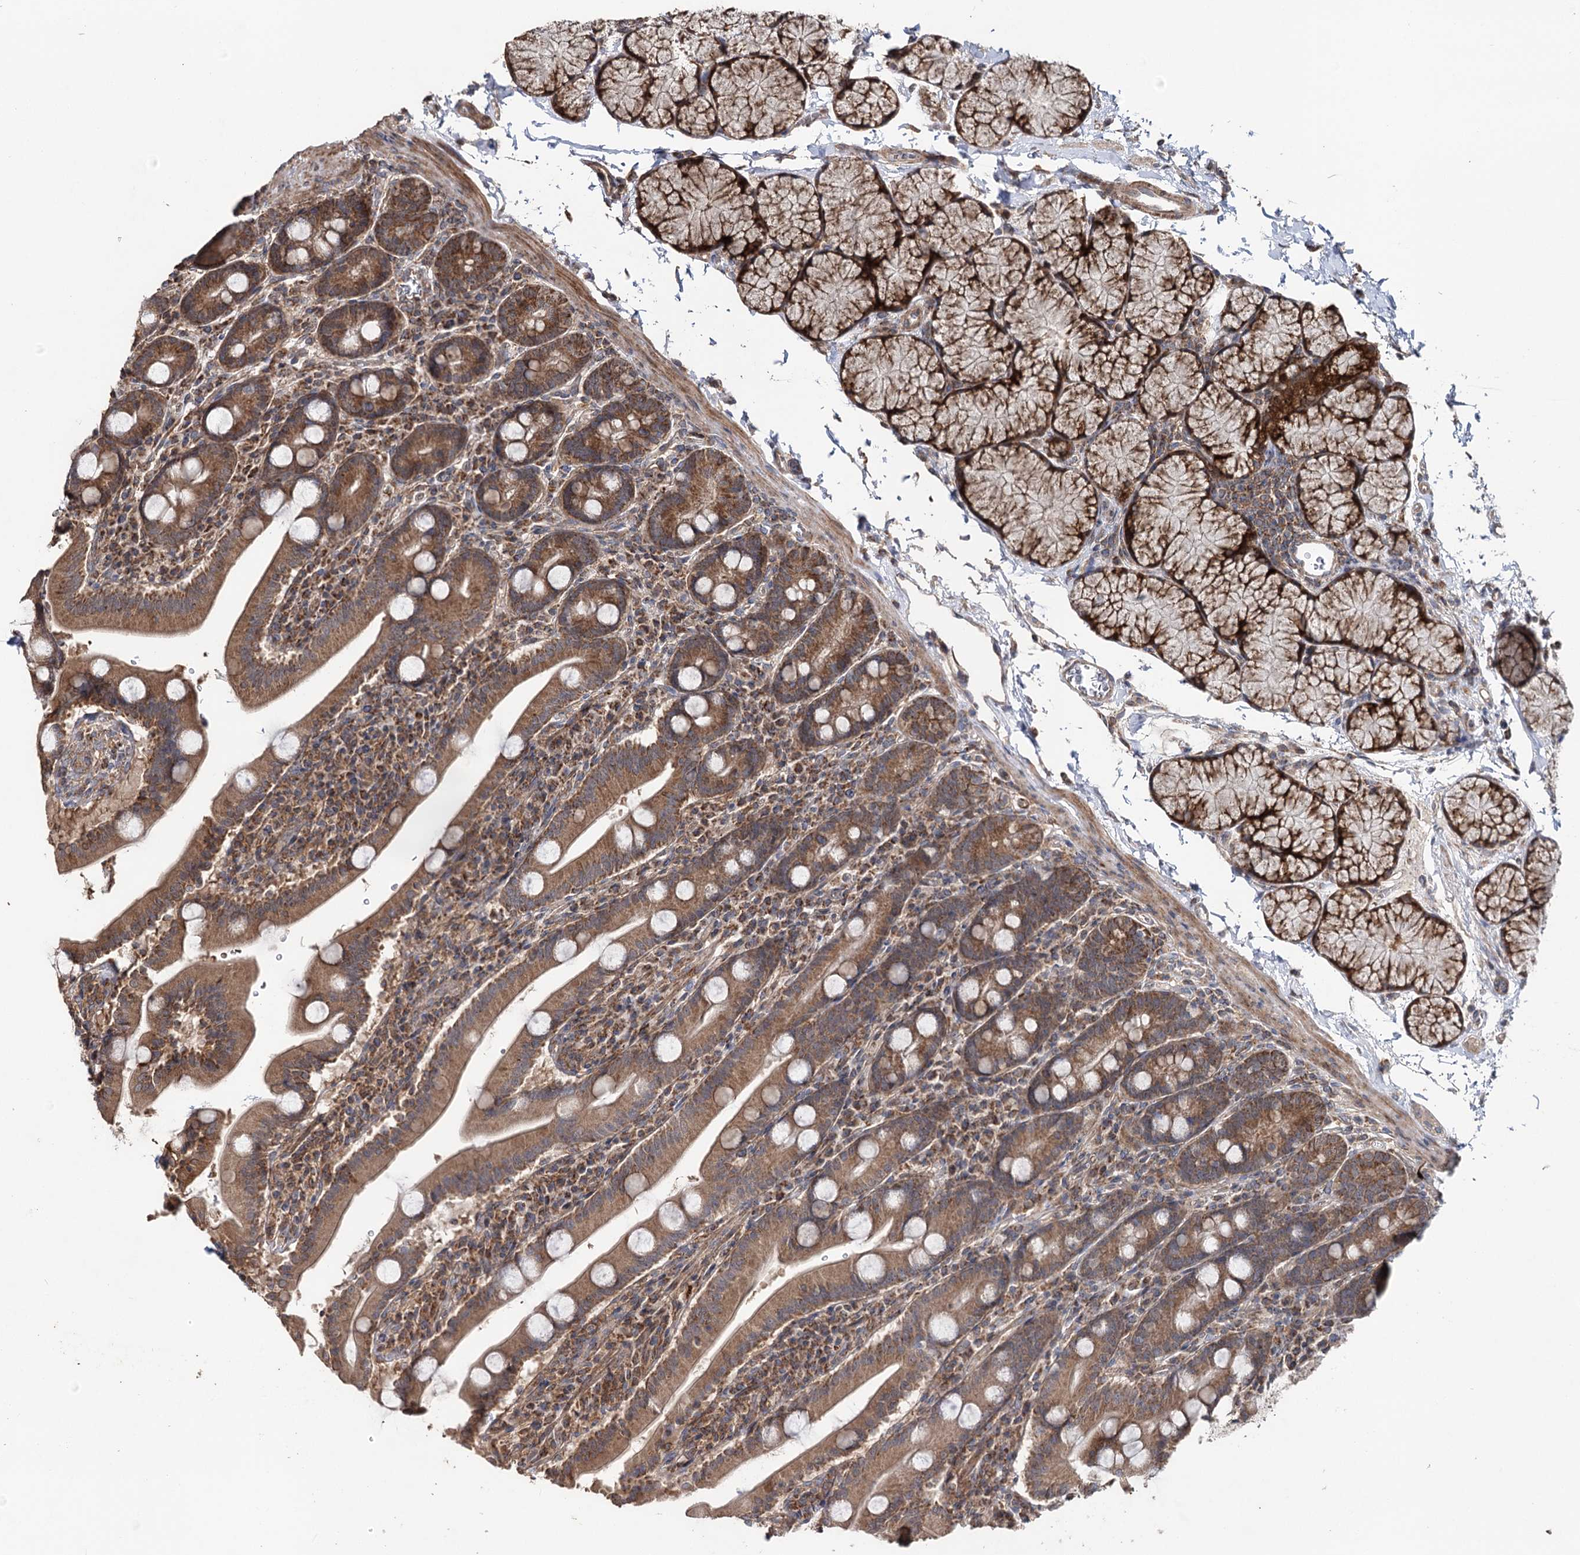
{"staining": {"intensity": "strong", "quantity": ">75%", "location": "cytoplasmic/membranous"}, "tissue": "duodenum", "cell_type": "Glandular cells", "image_type": "normal", "snomed": [{"axis": "morphology", "description": "Normal tissue, NOS"}, {"axis": "topography", "description": "Duodenum"}], "caption": "Human duodenum stained for a protein (brown) reveals strong cytoplasmic/membranous positive staining in about >75% of glandular cells.", "gene": "MINDY3", "patient": {"sex": "male", "age": 35}}